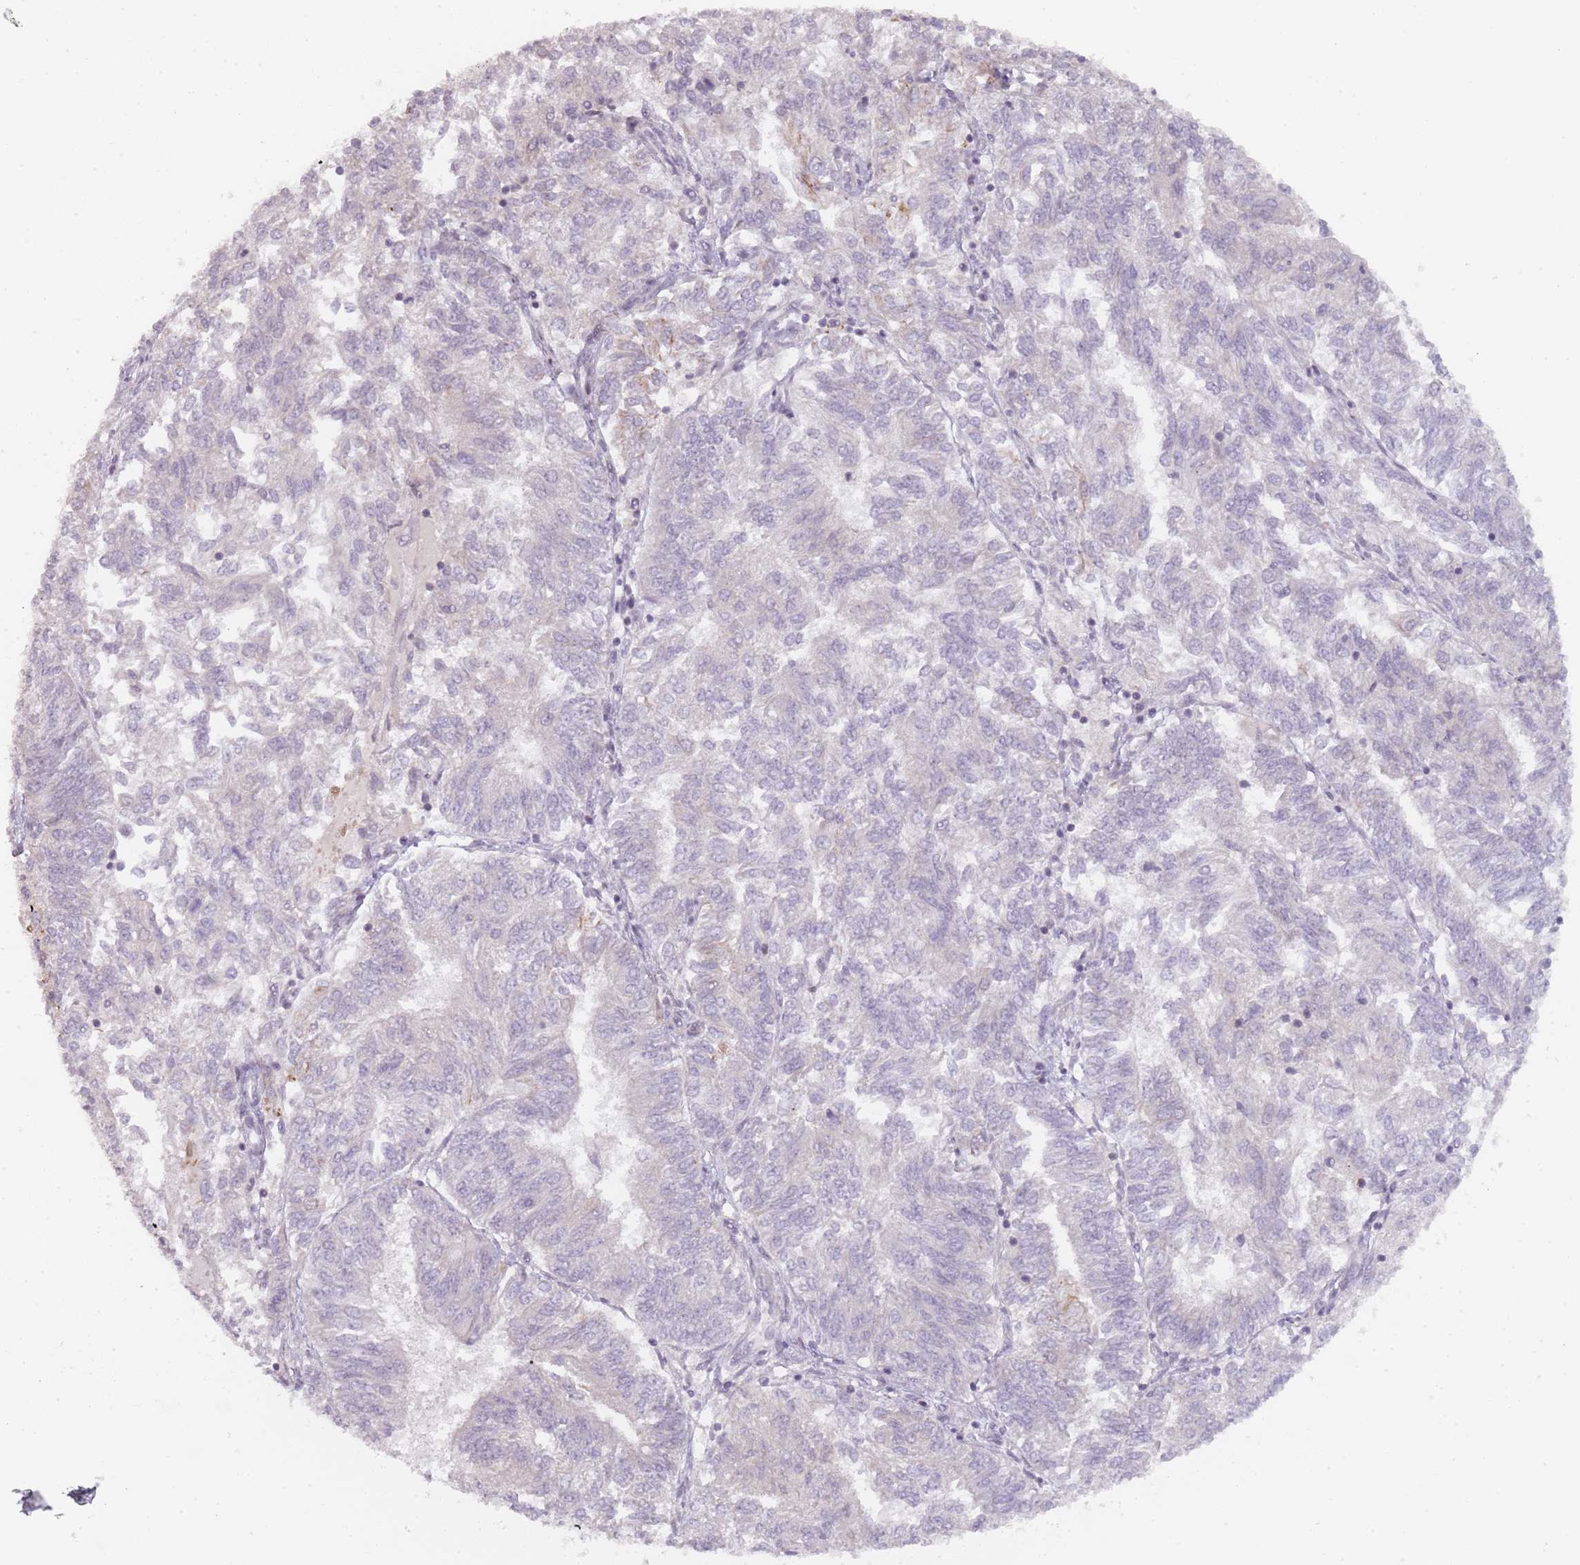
{"staining": {"intensity": "negative", "quantity": "none", "location": "none"}, "tissue": "endometrial cancer", "cell_type": "Tumor cells", "image_type": "cancer", "snomed": [{"axis": "morphology", "description": "Adenocarcinoma, NOS"}, {"axis": "topography", "description": "Endometrium"}], "caption": "IHC micrograph of neoplastic tissue: human endometrial cancer (adenocarcinoma) stained with DAB (3,3'-diaminobenzidine) shows no significant protein positivity in tumor cells.", "gene": "RPS6KA2", "patient": {"sex": "female", "age": 58}}